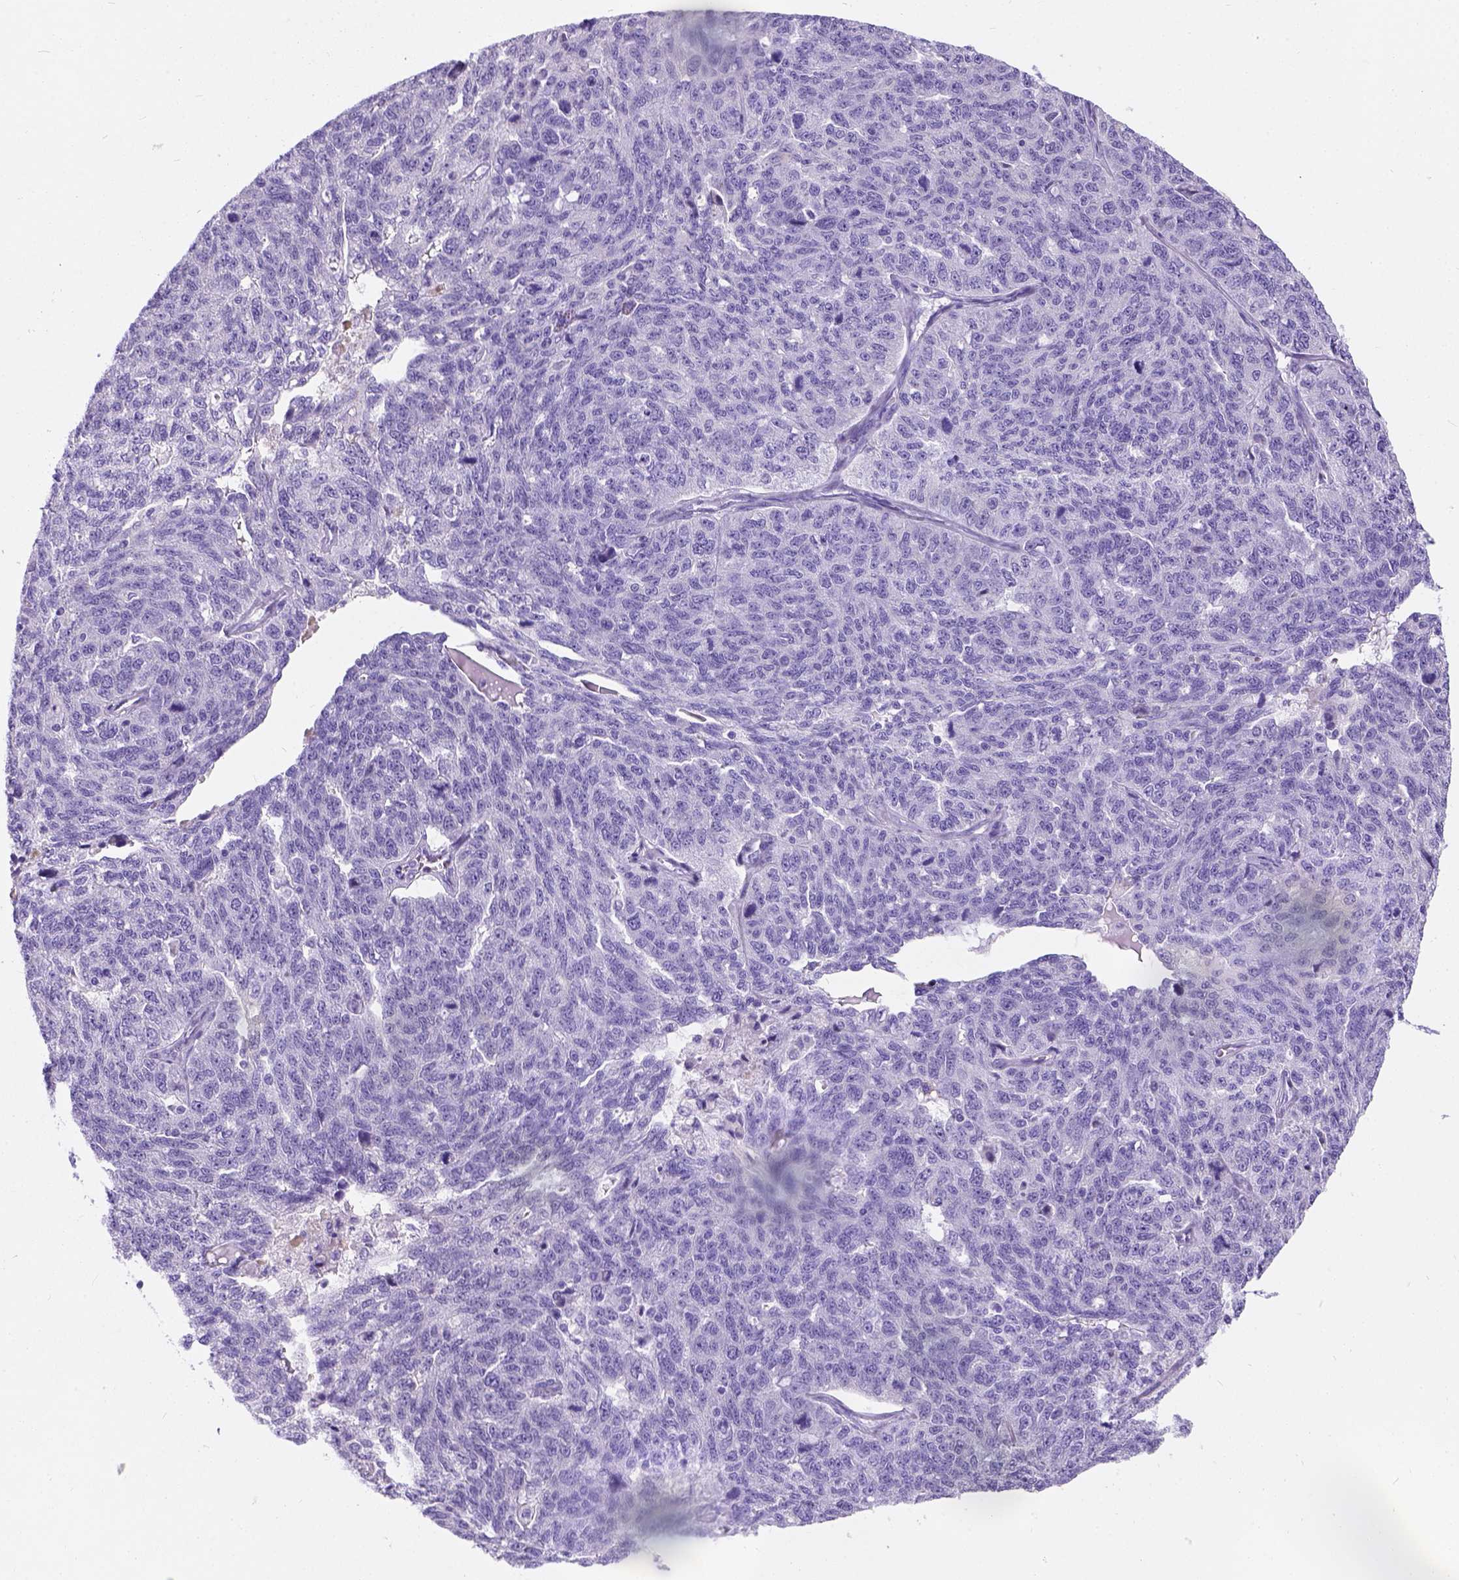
{"staining": {"intensity": "negative", "quantity": "none", "location": "none"}, "tissue": "ovarian cancer", "cell_type": "Tumor cells", "image_type": "cancer", "snomed": [{"axis": "morphology", "description": "Cystadenocarcinoma, serous, NOS"}, {"axis": "topography", "description": "Ovary"}], "caption": "Image shows no significant protein positivity in tumor cells of ovarian cancer (serous cystadenocarcinoma). The staining is performed using DAB (3,3'-diaminobenzidine) brown chromogen with nuclei counter-stained in using hematoxylin.", "gene": "PHF7", "patient": {"sex": "female", "age": 71}}